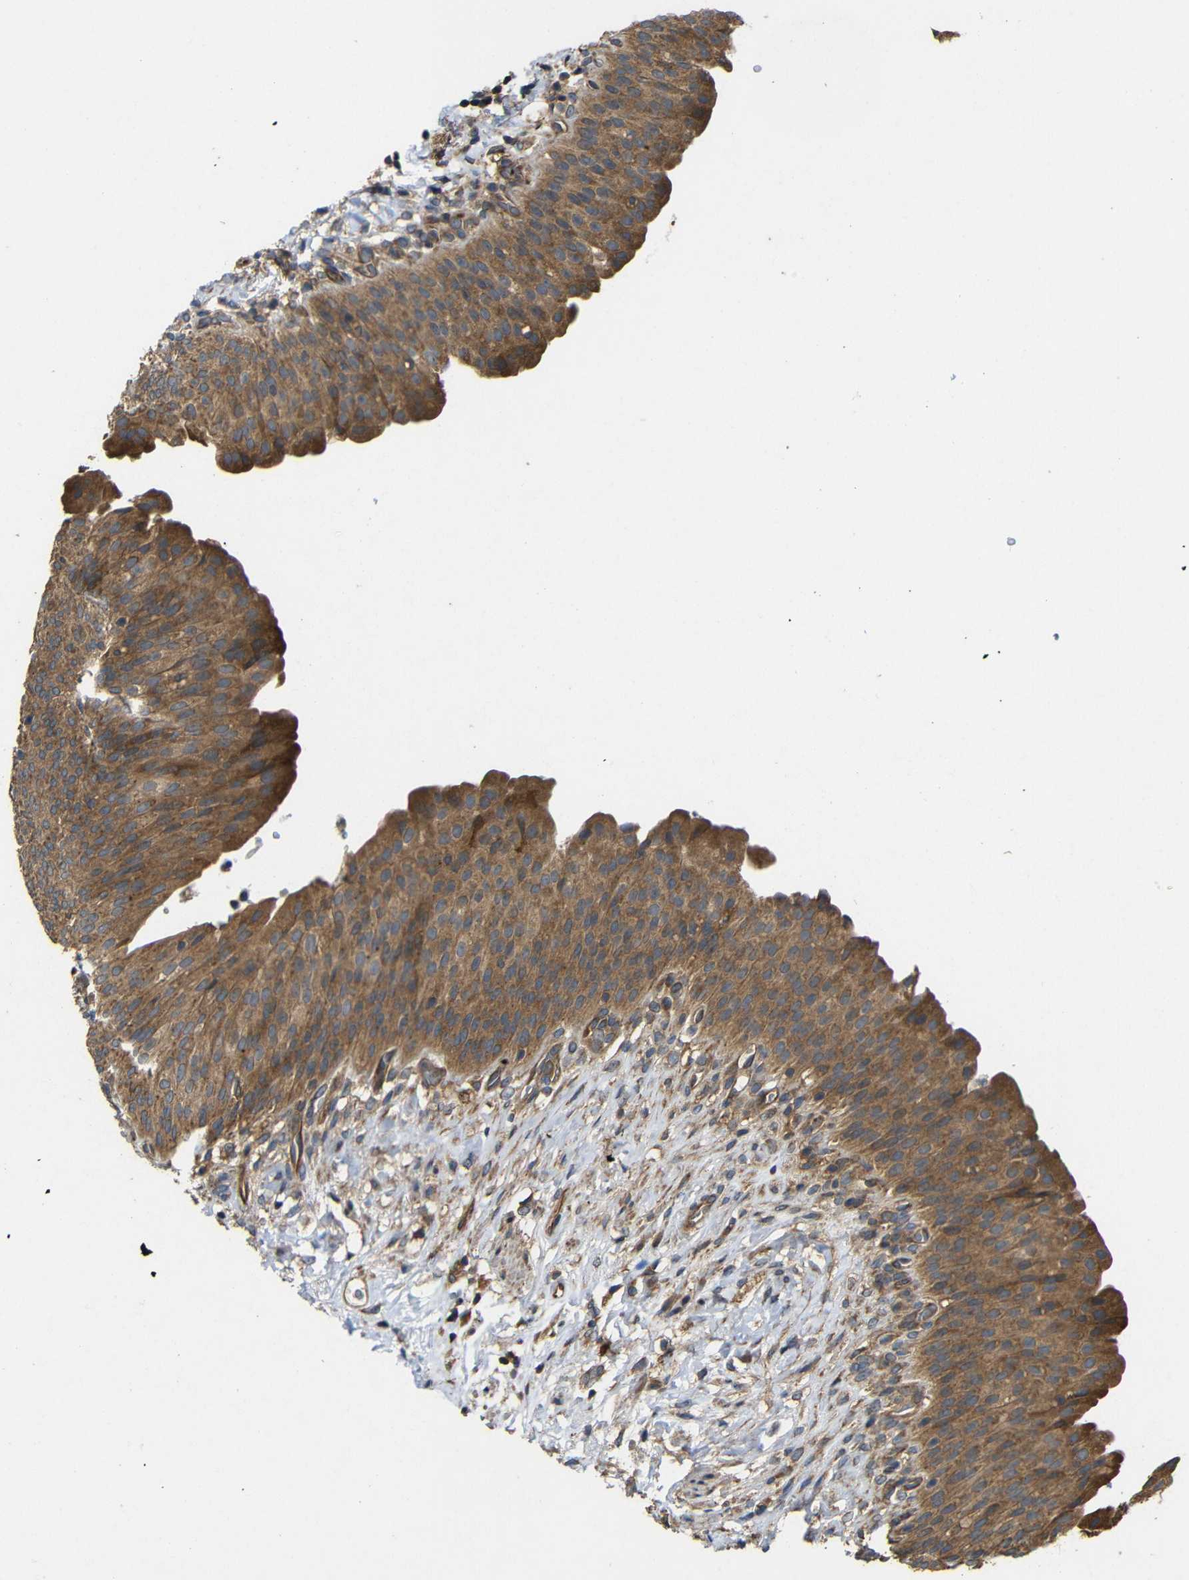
{"staining": {"intensity": "moderate", "quantity": ">75%", "location": "cytoplasmic/membranous"}, "tissue": "urinary bladder", "cell_type": "Urothelial cells", "image_type": "normal", "snomed": [{"axis": "morphology", "description": "Normal tissue, NOS"}, {"axis": "topography", "description": "Urinary bladder"}], "caption": "A medium amount of moderate cytoplasmic/membranous staining is seen in approximately >75% of urothelial cells in benign urinary bladder.", "gene": "EIF2S1", "patient": {"sex": "female", "age": 79}}